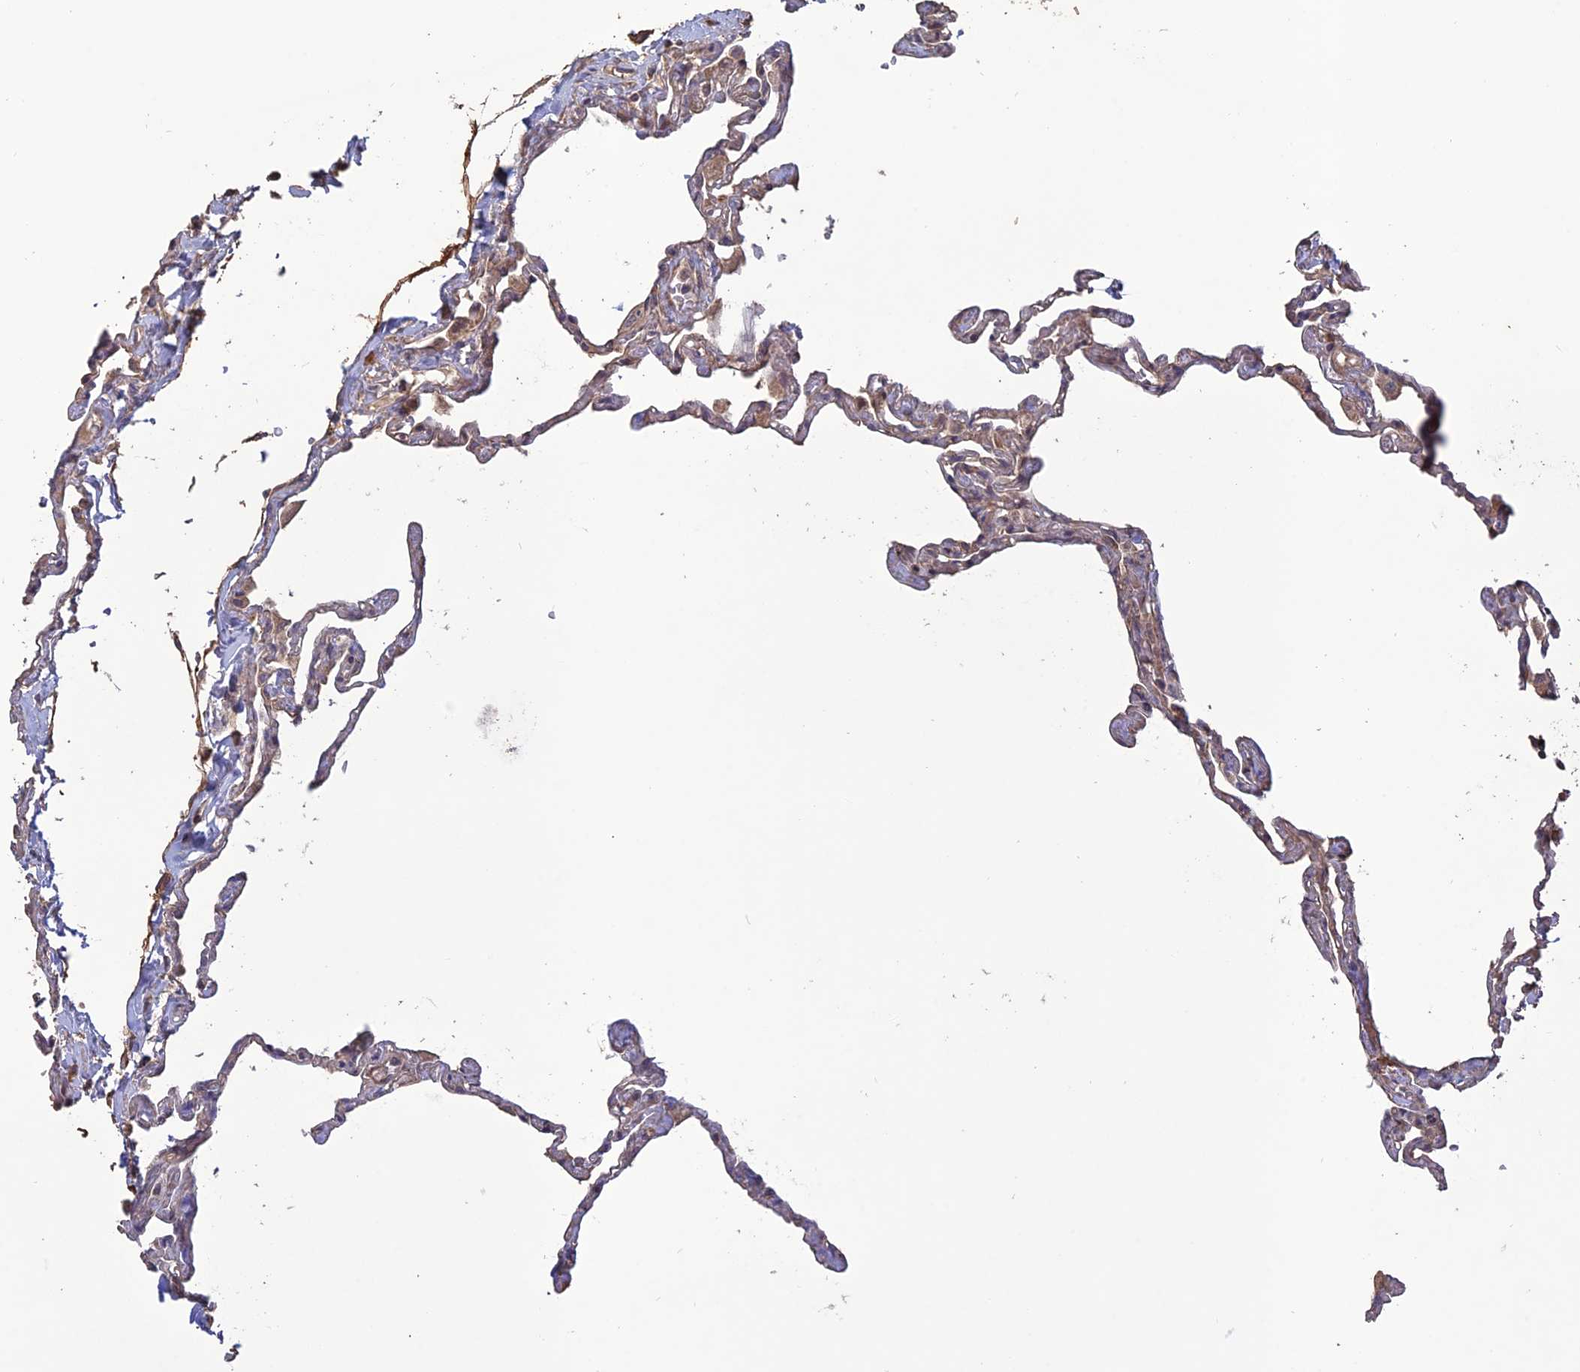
{"staining": {"intensity": "moderate", "quantity": "<25%", "location": "cytoplasmic/membranous"}, "tissue": "lung", "cell_type": "Alveolar cells", "image_type": "normal", "snomed": [{"axis": "morphology", "description": "Normal tissue, NOS"}, {"axis": "topography", "description": "Lung"}], "caption": "Immunohistochemistry (IHC) (DAB) staining of benign human lung exhibits moderate cytoplasmic/membranous protein staining in about <25% of alveolar cells.", "gene": "LAYN", "patient": {"sex": "female", "age": 67}}